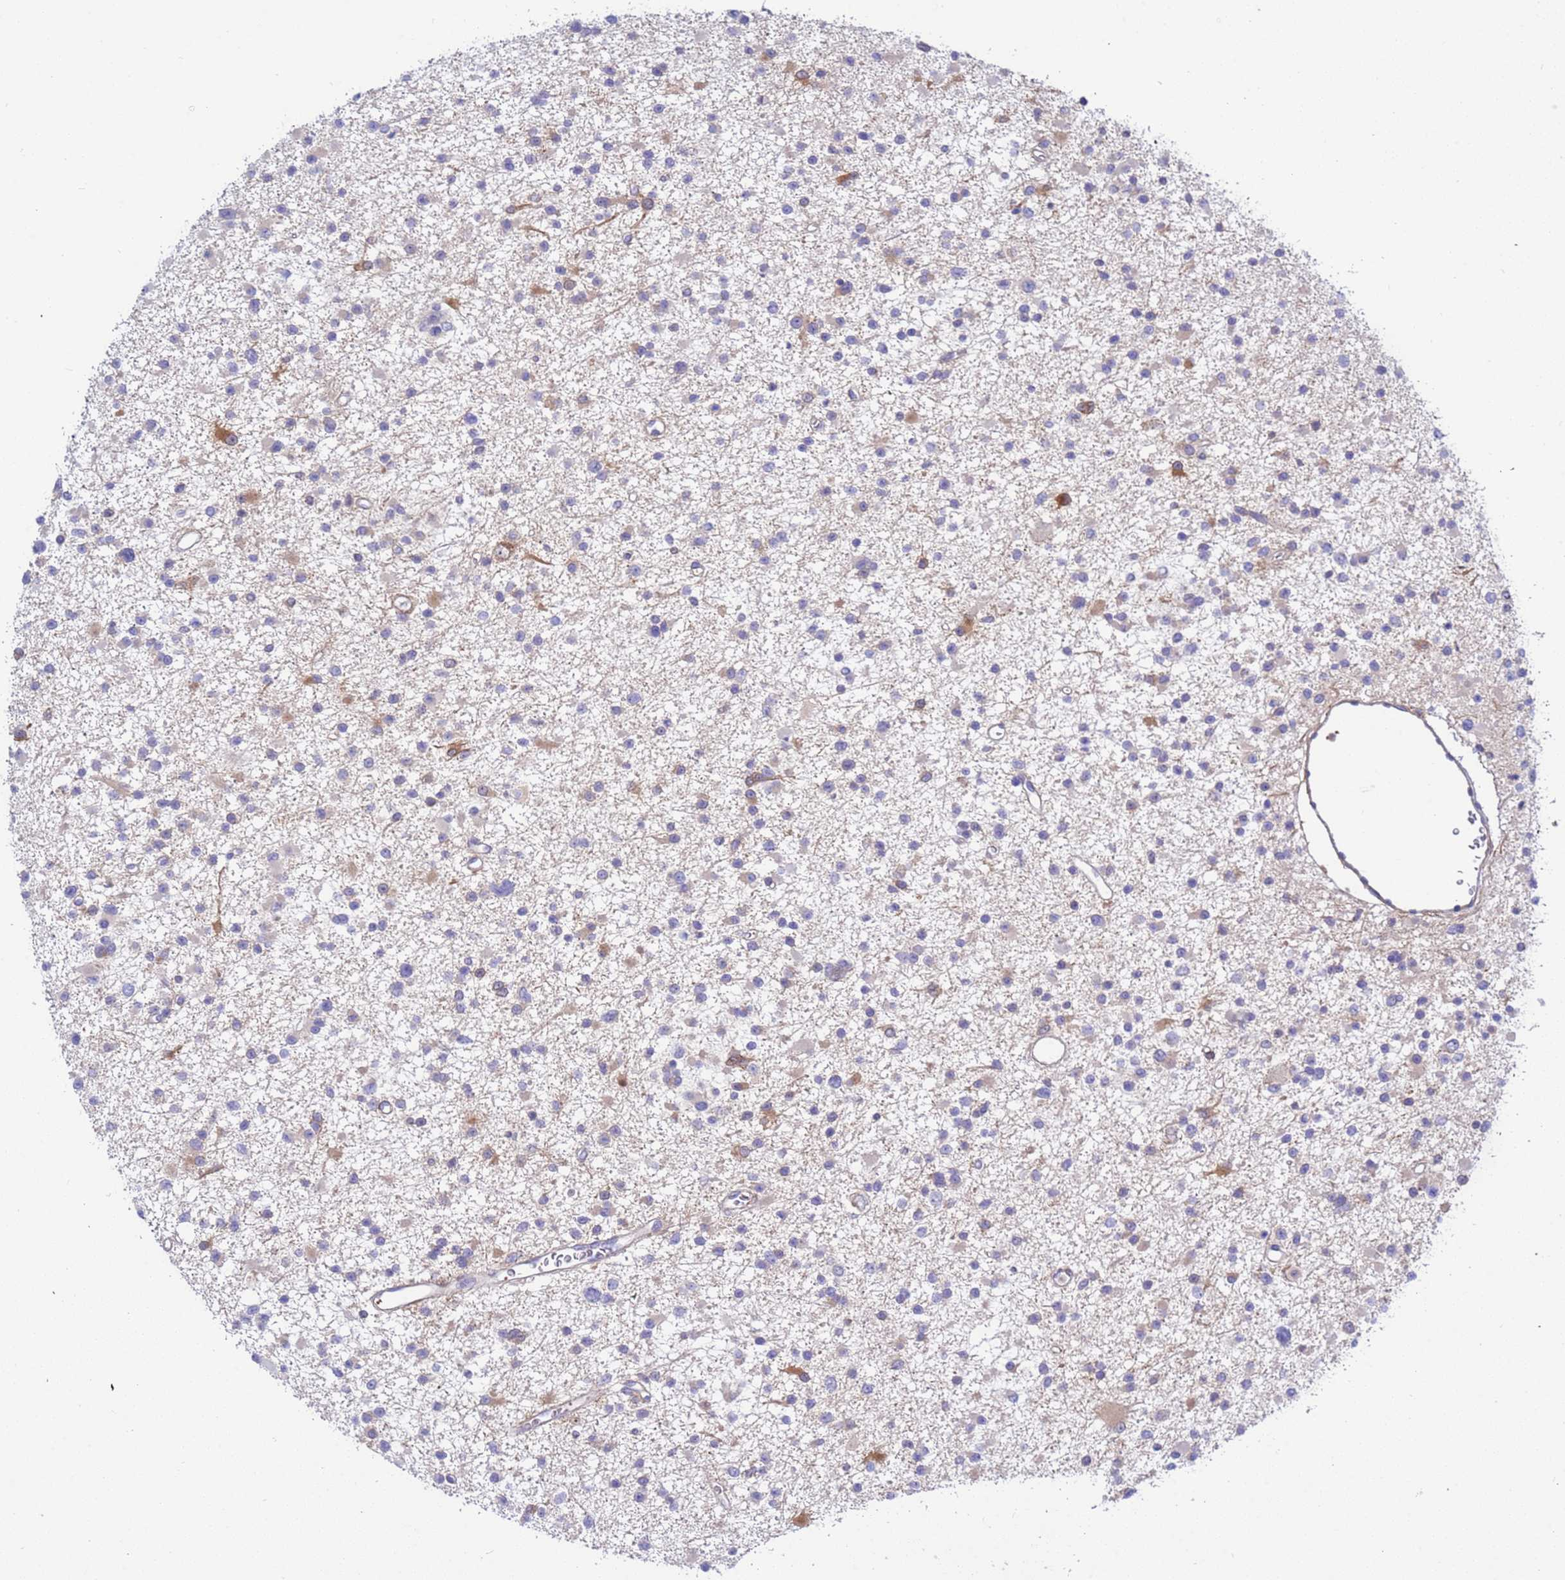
{"staining": {"intensity": "negative", "quantity": "none", "location": "none"}, "tissue": "glioma", "cell_type": "Tumor cells", "image_type": "cancer", "snomed": [{"axis": "morphology", "description": "Glioma, malignant, Low grade"}, {"axis": "topography", "description": "Brain"}], "caption": "High magnification brightfield microscopy of malignant glioma (low-grade) stained with DAB (3,3'-diaminobenzidine) (brown) and counterstained with hematoxylin (blue): tumor cells show no significant staining. The staining is performed using DAB brown chromogen with nuclei counter-stained in using hematoxylin.", "gene": "FOXRED1", "patient": {"sex": "female", "age": 22}}